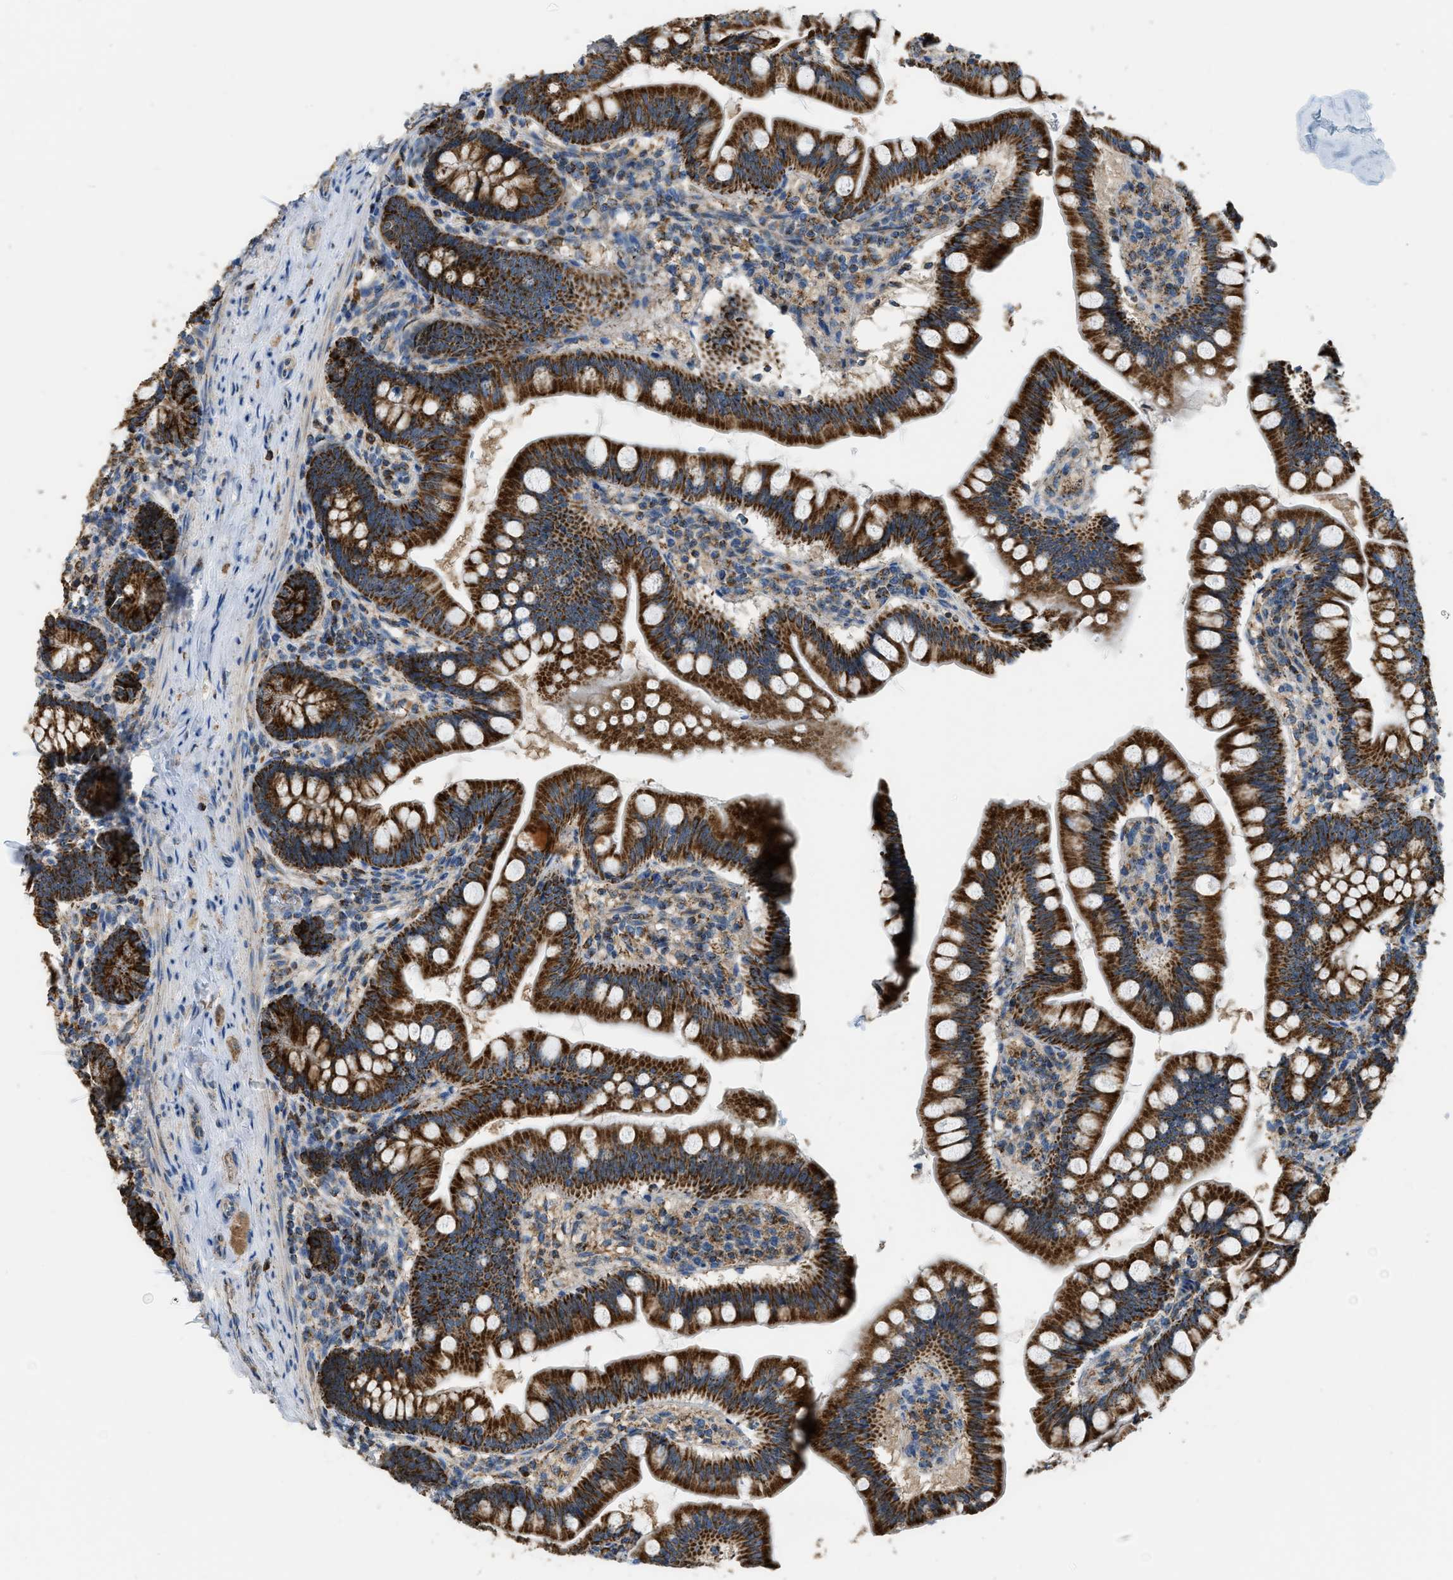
{"staining": {"intensity": "strong", "quantity": ">75%", "location": "cytoplasmic/membranous"}, "tissue": "small intestine", "cell_type": "Glandular cells", "image_type": "normal", "snomed": [{"axis": "morphology", "description": "Normal tissue, NOS"}, {"axis": "topography", "description": "Small intestine"}], "caption": "Immunohistochemical staining of unremarkable small intestine demonstrates strong cytoplasmic/membranous protein positivity in about >75% of glandular cells. (DAB (3,3'-diaminobenzidine) IHC, brown staining for protein, blue staining for nuclei).", "gene": "ETFB", "patient": {"sex": "male", "age": 7}}